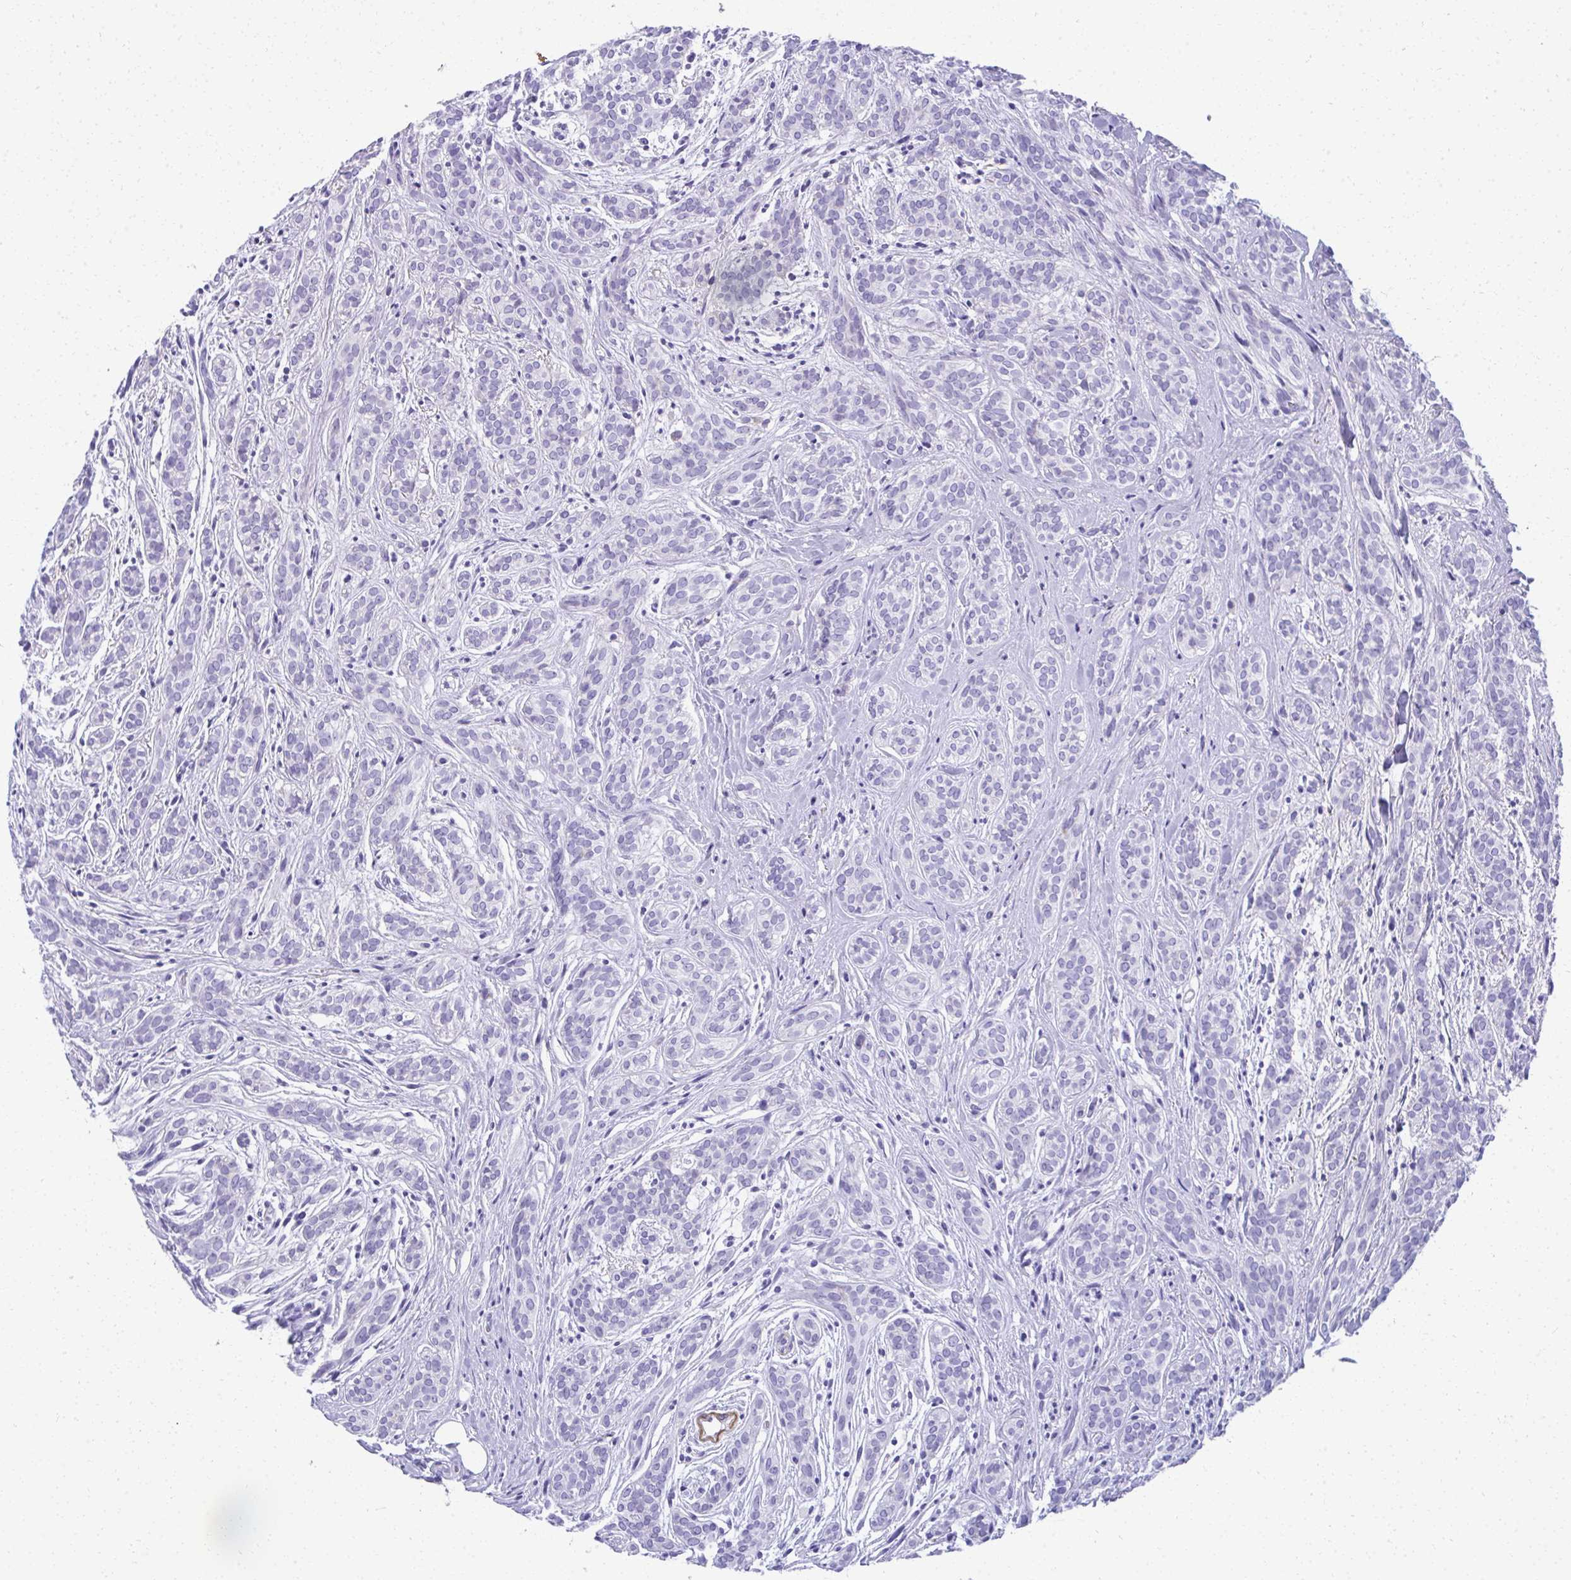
{"staining": {"intensity": "negative", "quantity": "none", "location": "none"}, "tissue": "head and neck cancer", "cell_type": "Tumor cells", "image_type": "cancer", "snomed": [{"axis": "morphology", "description": "Adenocarcinoma, NOS"}, {"axis": "topography", "description": "Head-Neck"}], "caption": "Immunohistochemical staining of human head and neck cancer (adenocarcinoma) demonstrates no significant positivity in tumor cells. (DAB IHC with hematoxylin counter stain).", "gene": "PUS7L", "patient": {"sex": "female", "age": 57}}